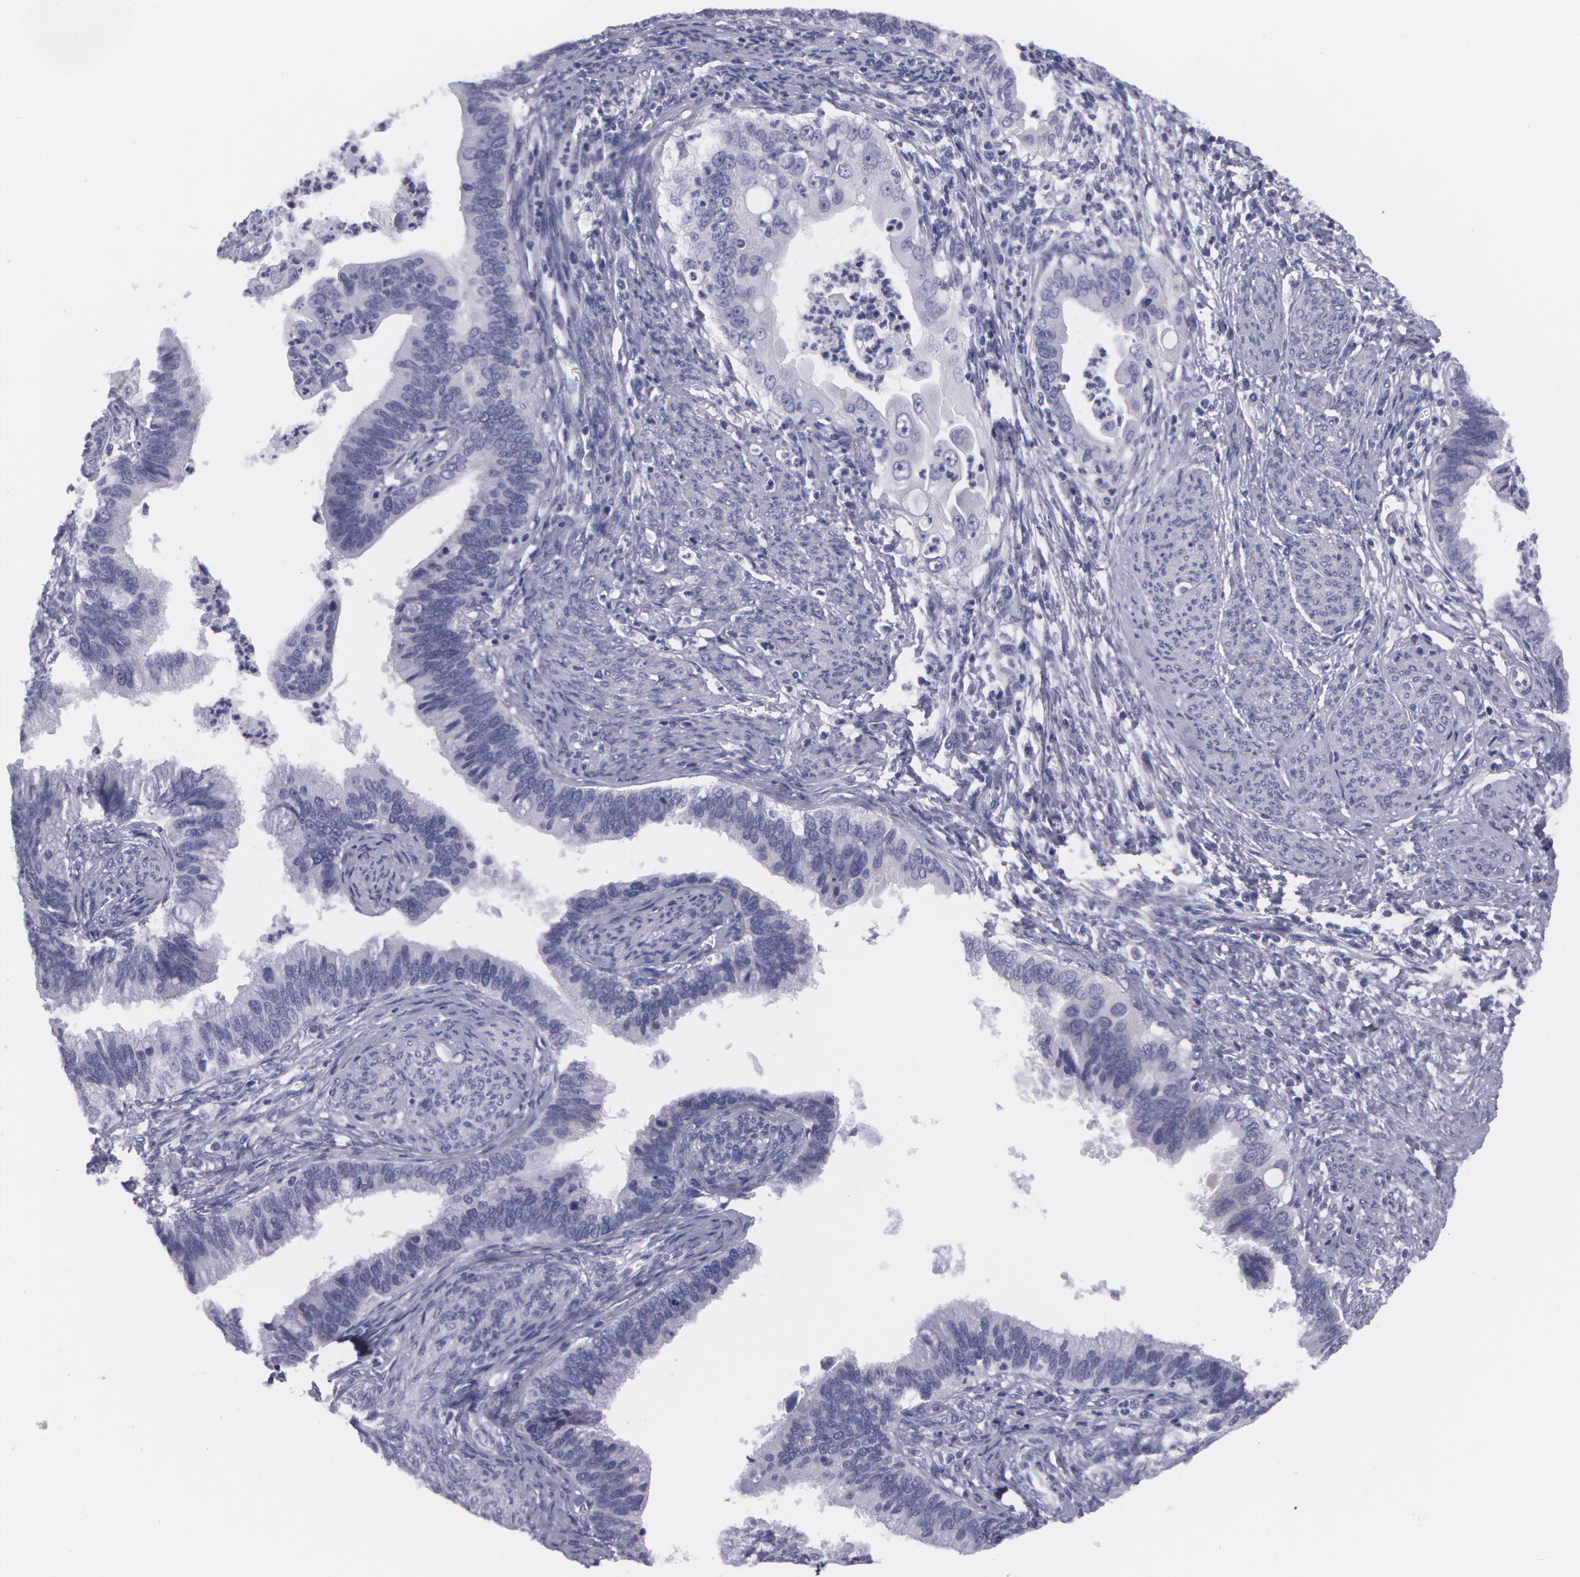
{"staining": {"intensity": "negative", "quantity": "none", "location": "none"}, "tissue": "cervical cancer", "cell_type": "Tumor cells", "image_type": "cancer", "snomed": [{"axis": "morphology", "description": "Adenocarcinoma, NOS"}, {"axis": "topography", "description": "Cervix"}], "caption": "This is an immunohistochemistry micrograph of cervical cancer. There is no staining in tumor cells.", "gene": "AMACR", "patient": {"sex": "female", "age": 47}}